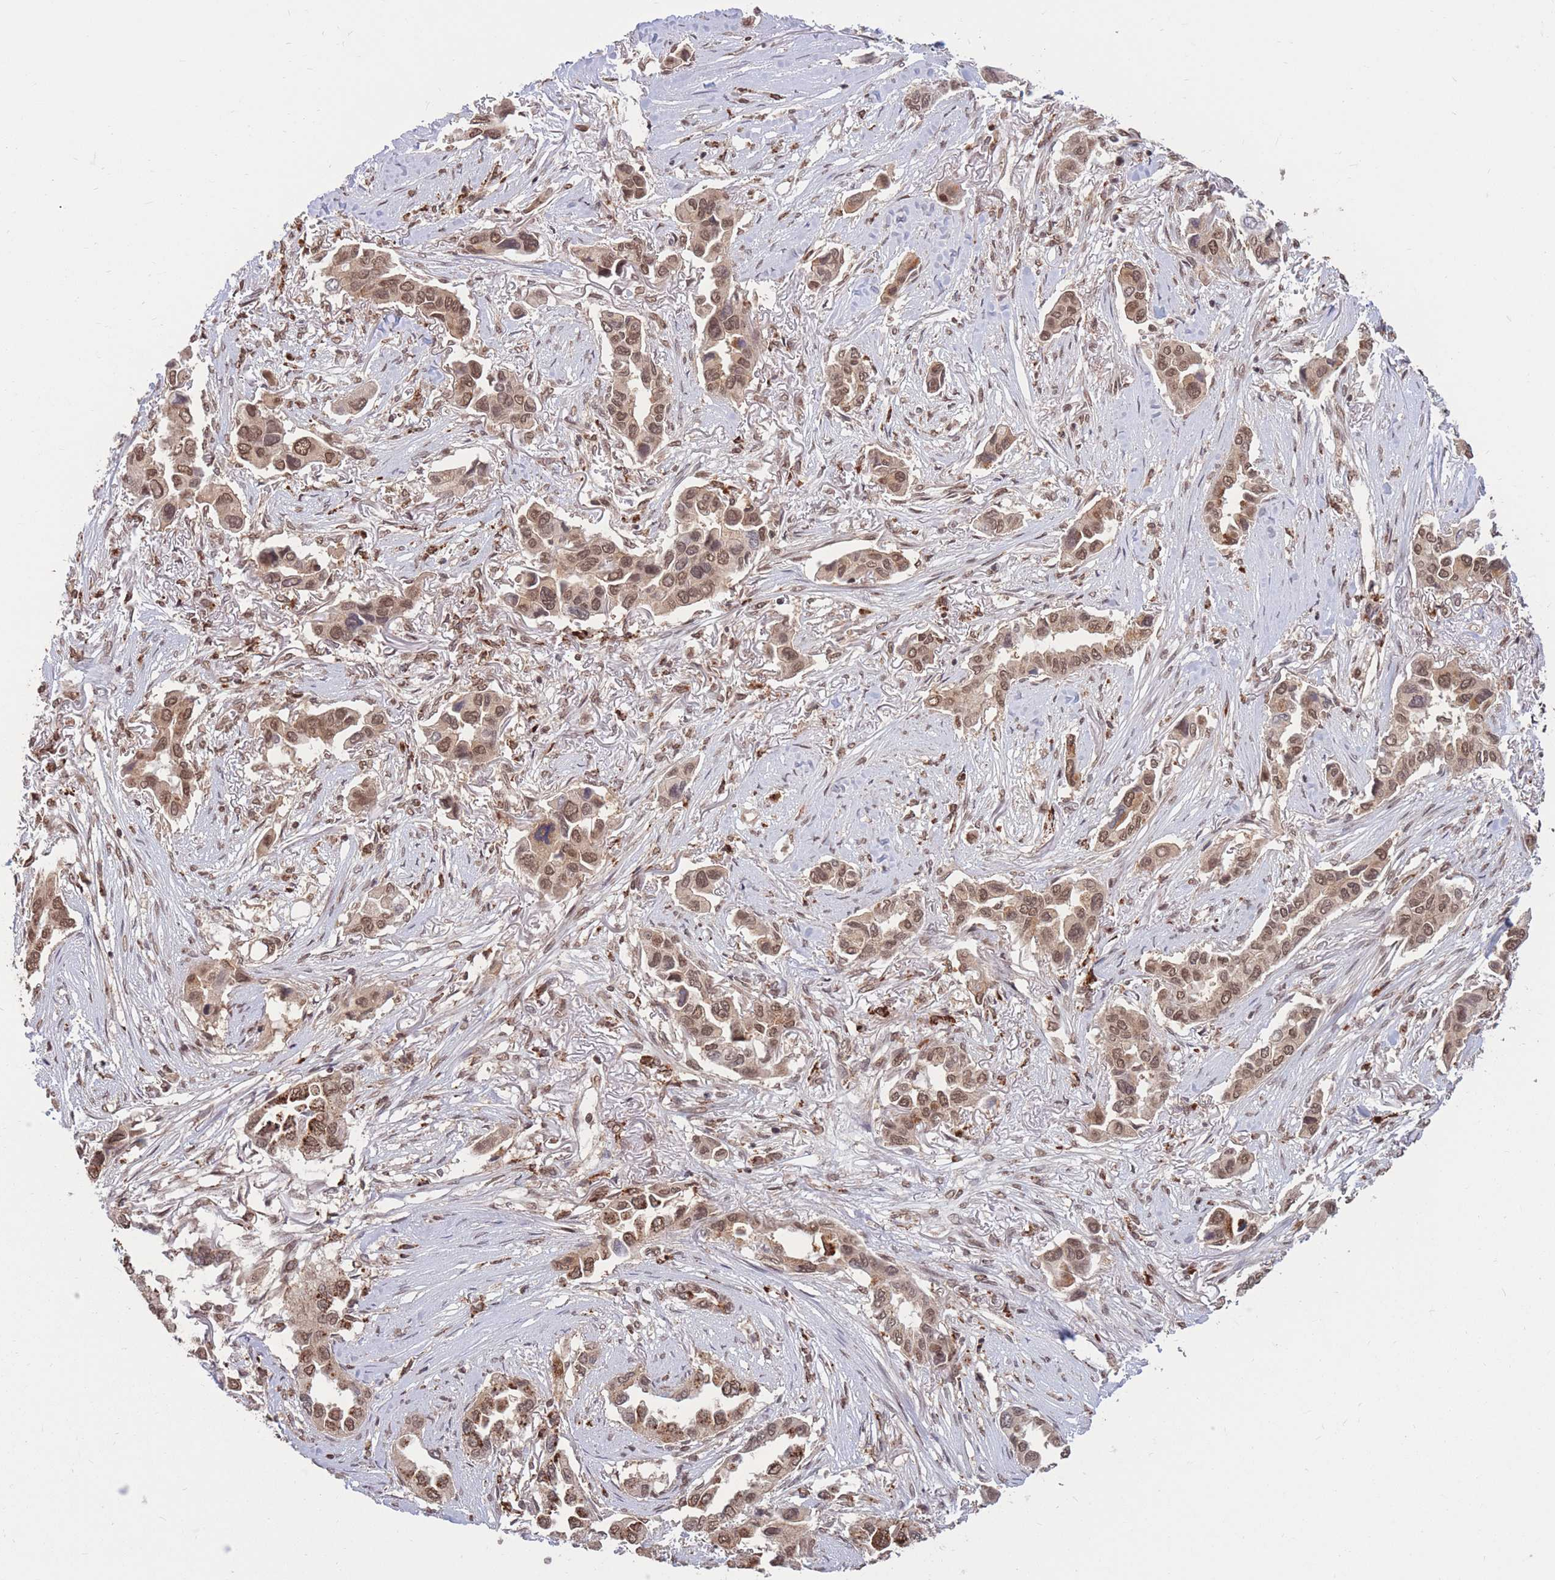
{"staining": {"intensity": "moderate", "quantity": ">75%", "location": "cytoplasmic/membranous,nuclear"}, "tissue": "lung cancer", "cell_type": "Tumor cells", "image_type": "cancer", "snomed": [{"axis": "morphology", "description": "Adenocarcinoma, NOS"}, {"axis": "topography", "description": "Lung"}], "caption": "Lung adenocarcinoma was stained to show a protein in brown. There is medium levels of moderate cytoplasmic/membranous and nuclear positivity in about >75% of tumor cells.", "gene": "SRA1", "patient": {"sex": "female", "age": 76}}